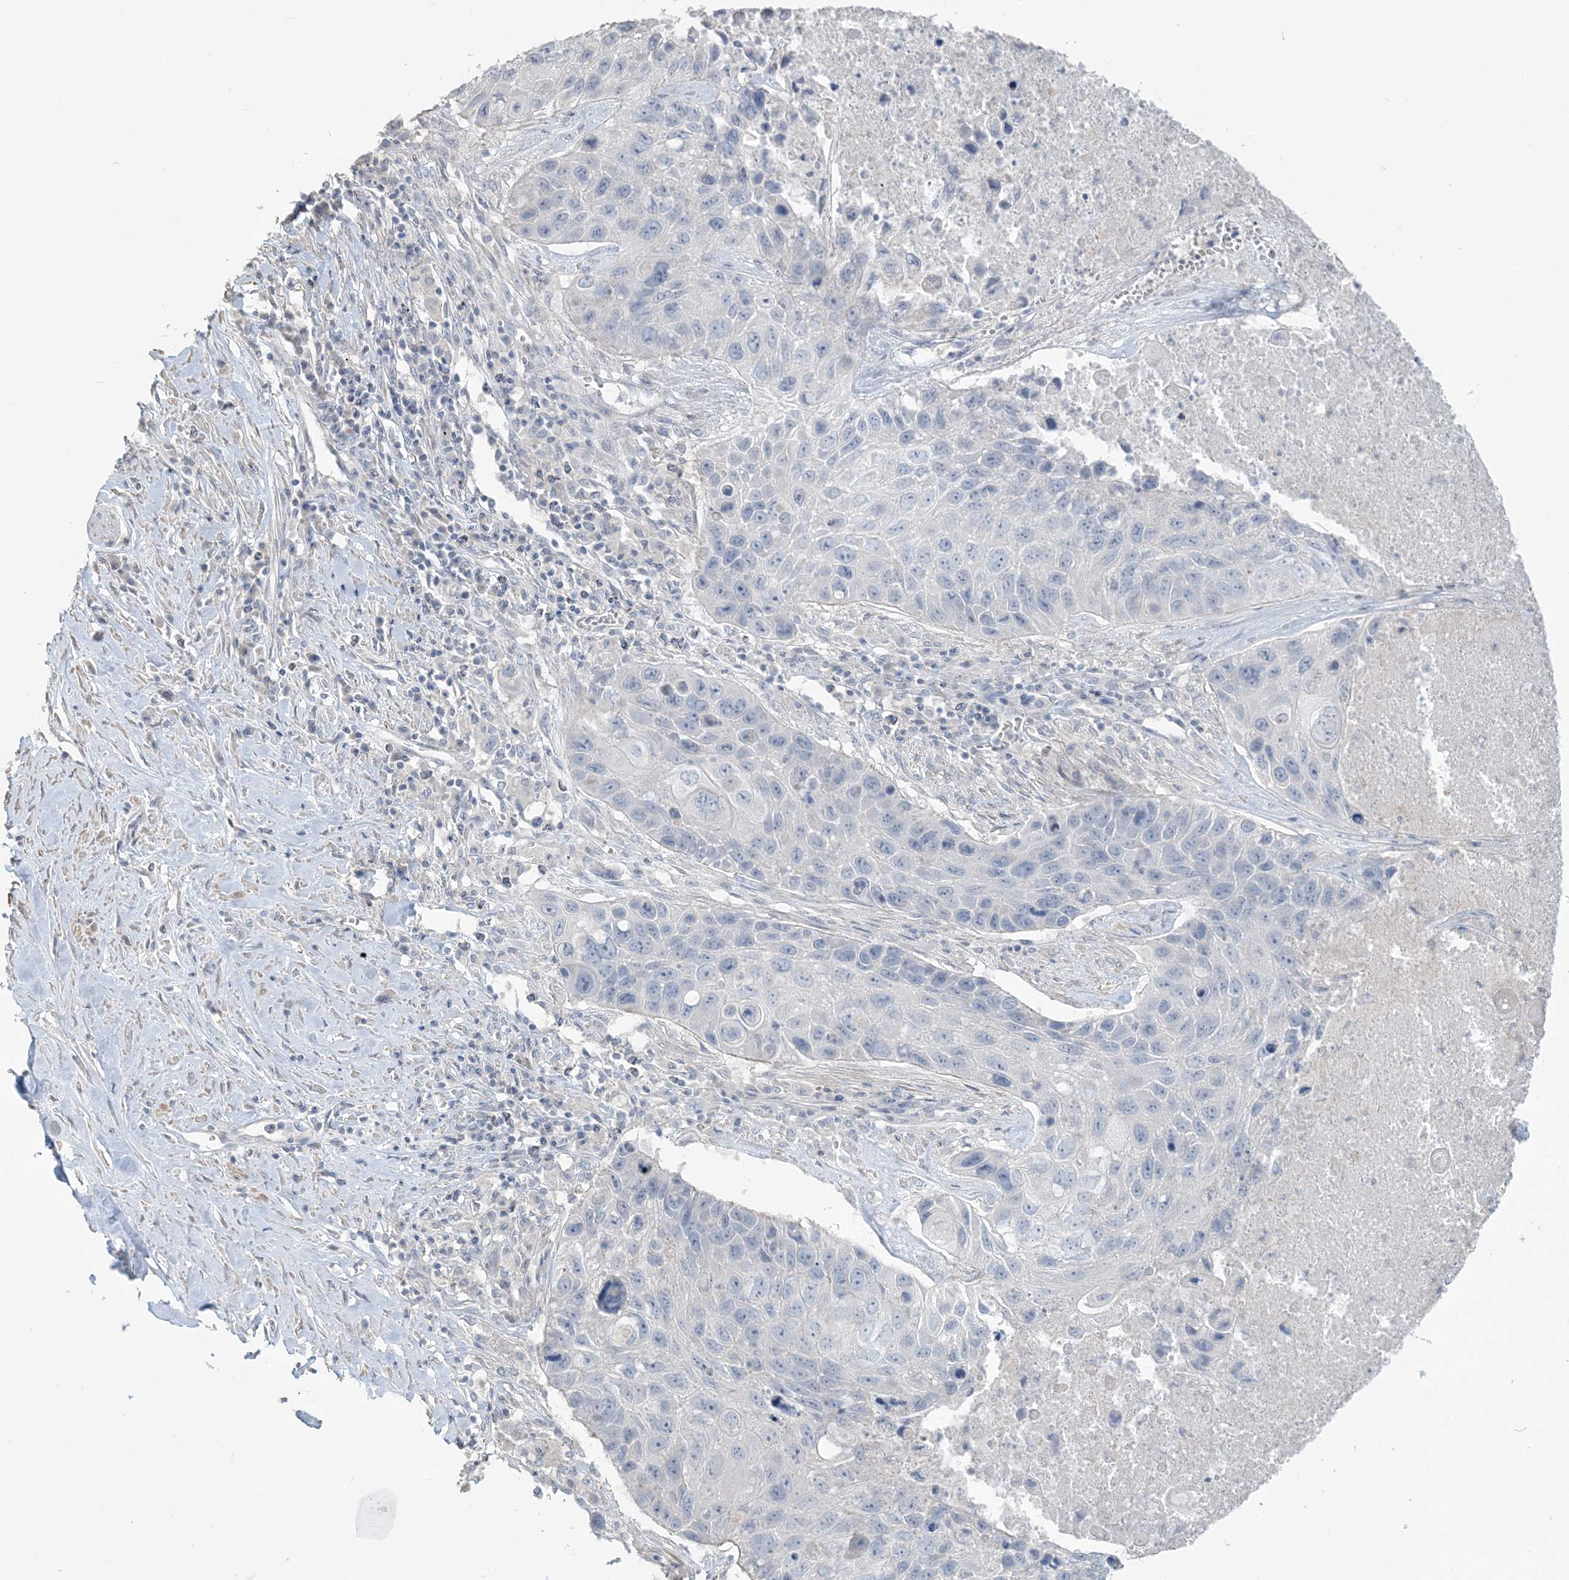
{"staining": {"intensity": "negative", "quantity": "none", "location": "none"}, "tissue": "lung cancer", "cell_type": "Tumor cells", "image_type": "cancer", "snomed": [{"axis": "morphology", "description": "Squamous cell carcinoma, NOS"}, {"axis": "topography", "description": "Lung"}], "caption": "Squamous cell carcinoma (lung) was stained to show a protein in brown. There is no significant expression in tumor cells. (DAB immunohistochemistry with hematoxylin counter stain).", "gene": "NPHS2", "patient": {"sex": "male", "age": 61}}